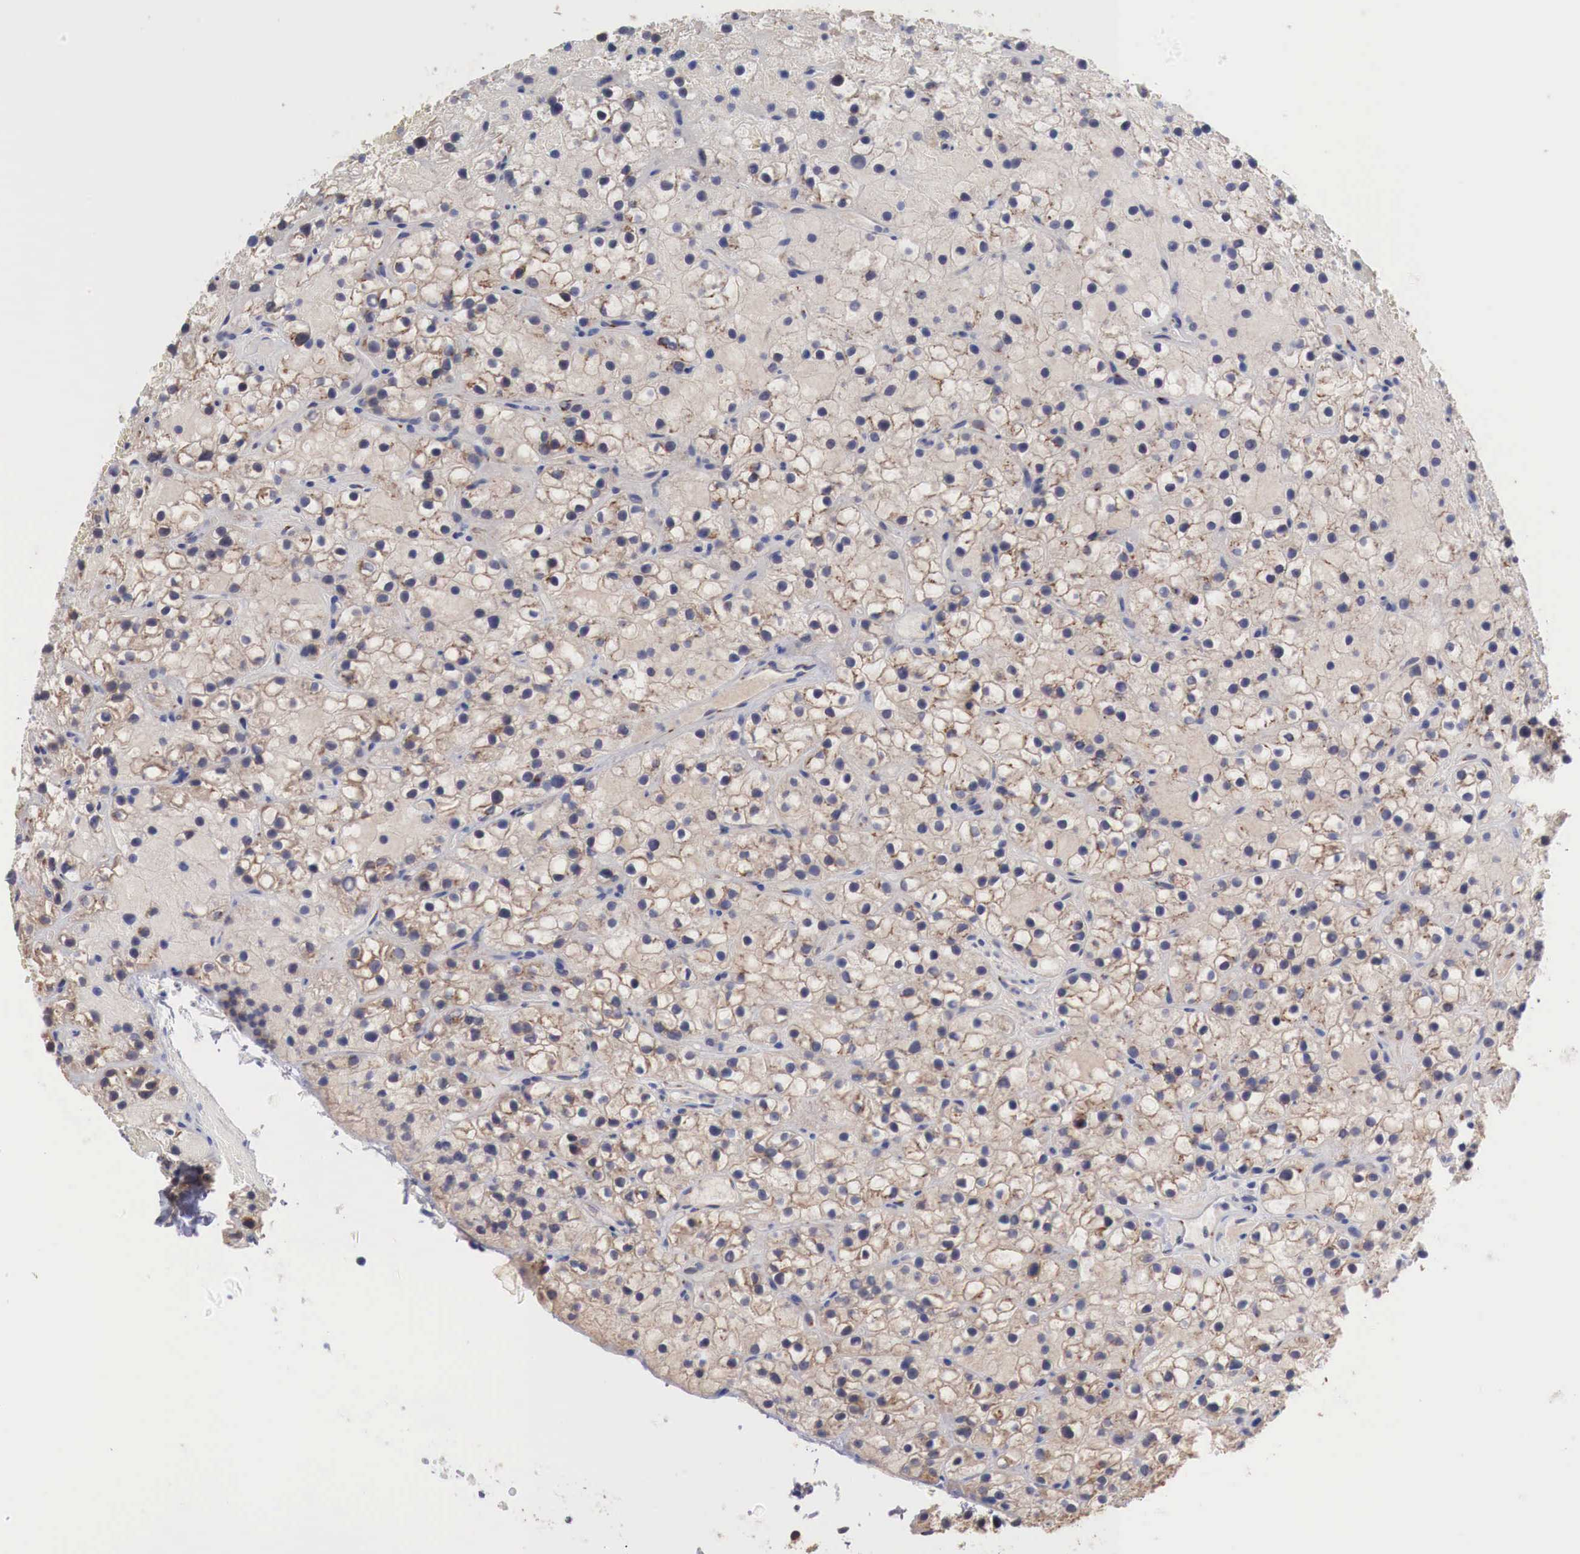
{"staining": {"intensity": "weak", "quantity": "25%-75%", "location": "cytoplasmic/membranous"}, "tissue": "parathyroid gland", "cell_type": "Glandular cells", "image_type": "normal", "snomed": [{"axis": "morphology", "description": "Normal tissue, NOS"}, {"axis": "topography", "description": "Parathyroid gland"}], "caption": "Protein expression analysis of benign parathyroid gland displays weak cytoplasmic/membranous staining in about 25%-75% of glandular cells.", "gene": "SYAP1", "patient": {"sex": "female", "age": 71}}